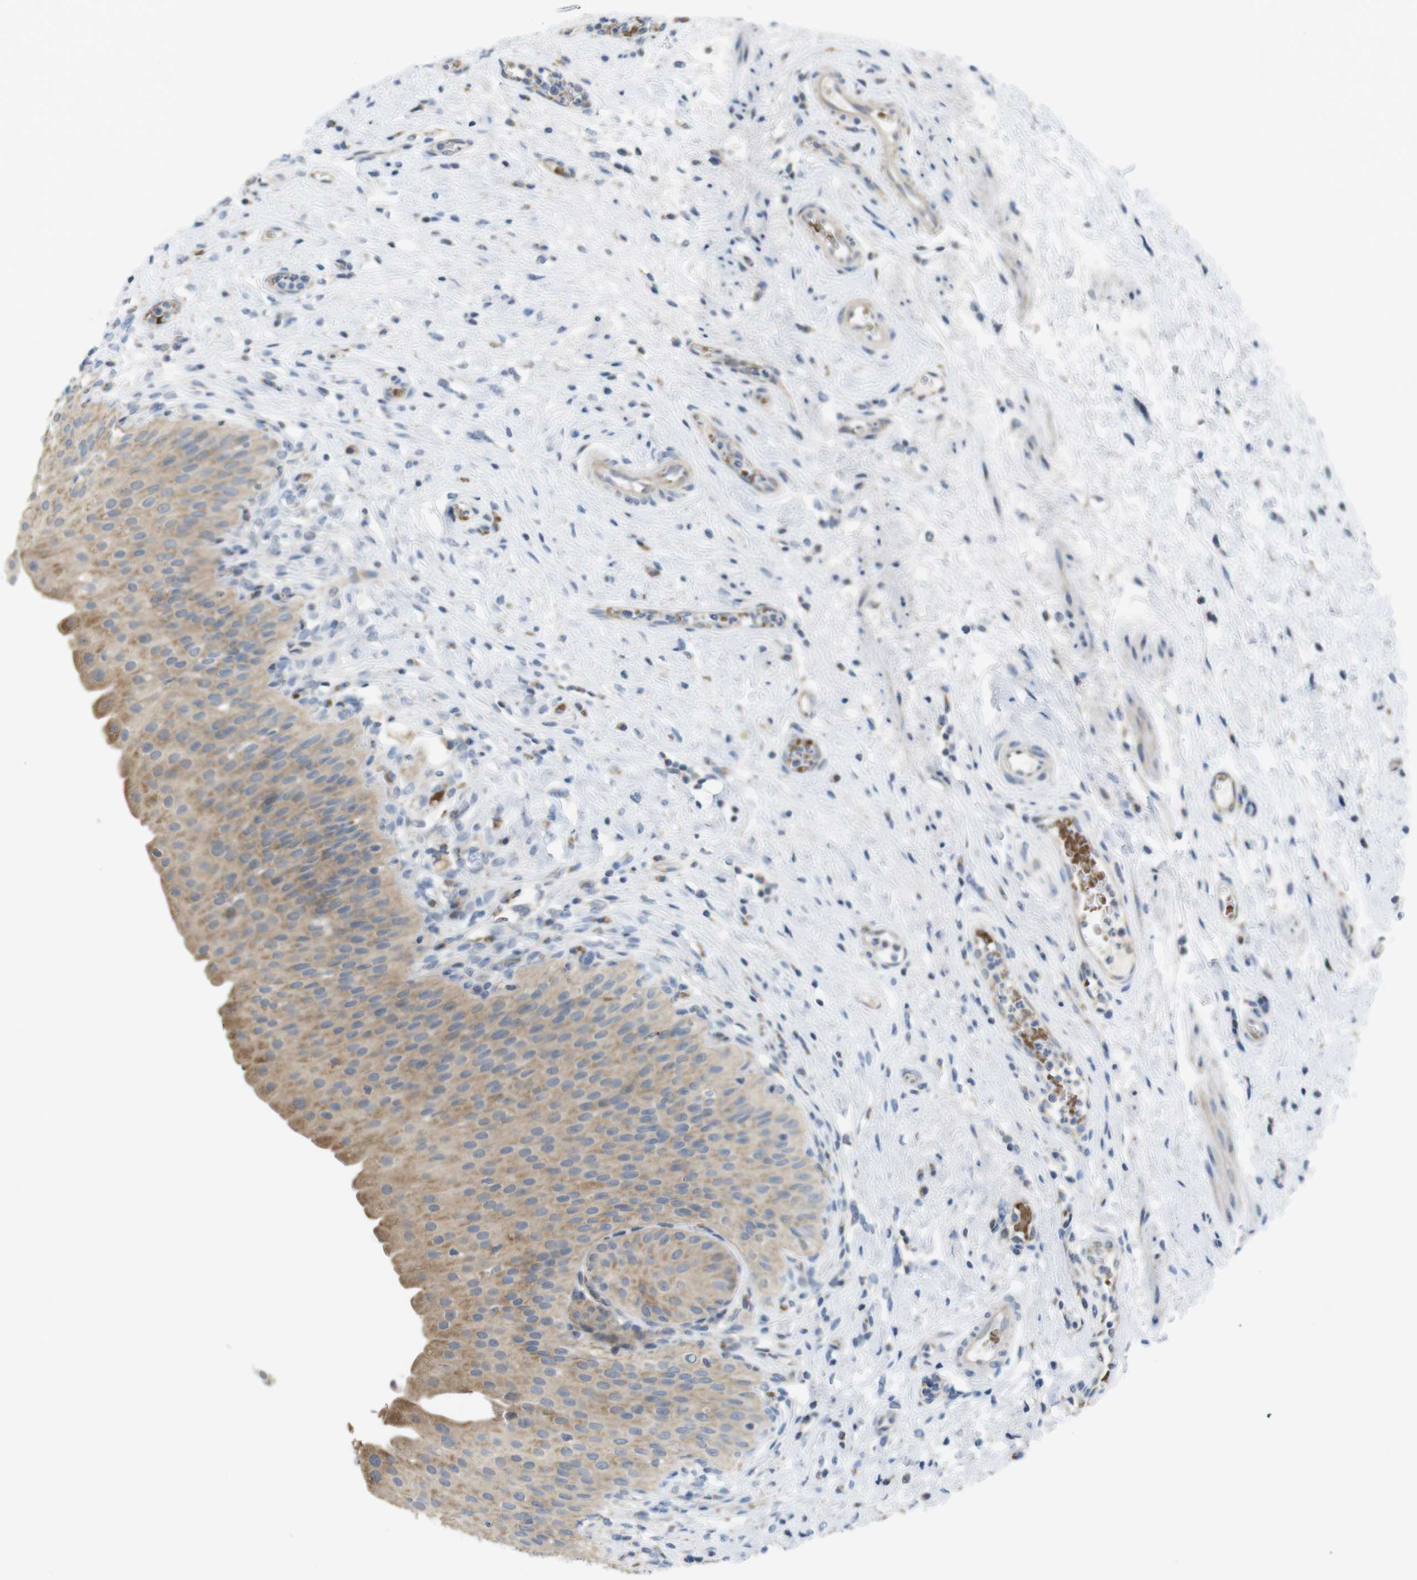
{"staining": {"intensity": "weak", "quantity": ">75%", "location": "cytoplasmic/membranous"}, "tissue": "urinary bladder", "cell_type": "Urothelial cells", "image_type": "normal", "snomed": [{"axis": "morphology", "description": "Normal tissue, NOS"}, {"axis": "morphology", "description": "Urothelial carcinoma, High grade"}, {"axis": "topography", "description": "Urinary bladder"}], "caption": "IHC staining of unremarkable urinary bladder, which exhibits low levels of weak cytoplasmic/membranous expression in about >75% of urothelial cells indicating weak cytoplasmic/membranous protein expression. The staining was performed using DAB (3,3'-diaminobenzidine) (brown) for protein detection and nuclei were counterstained in hematoxylin (blue).", "gene": "MARCHF1", "patient": {"sex": "male", "age": 46}}